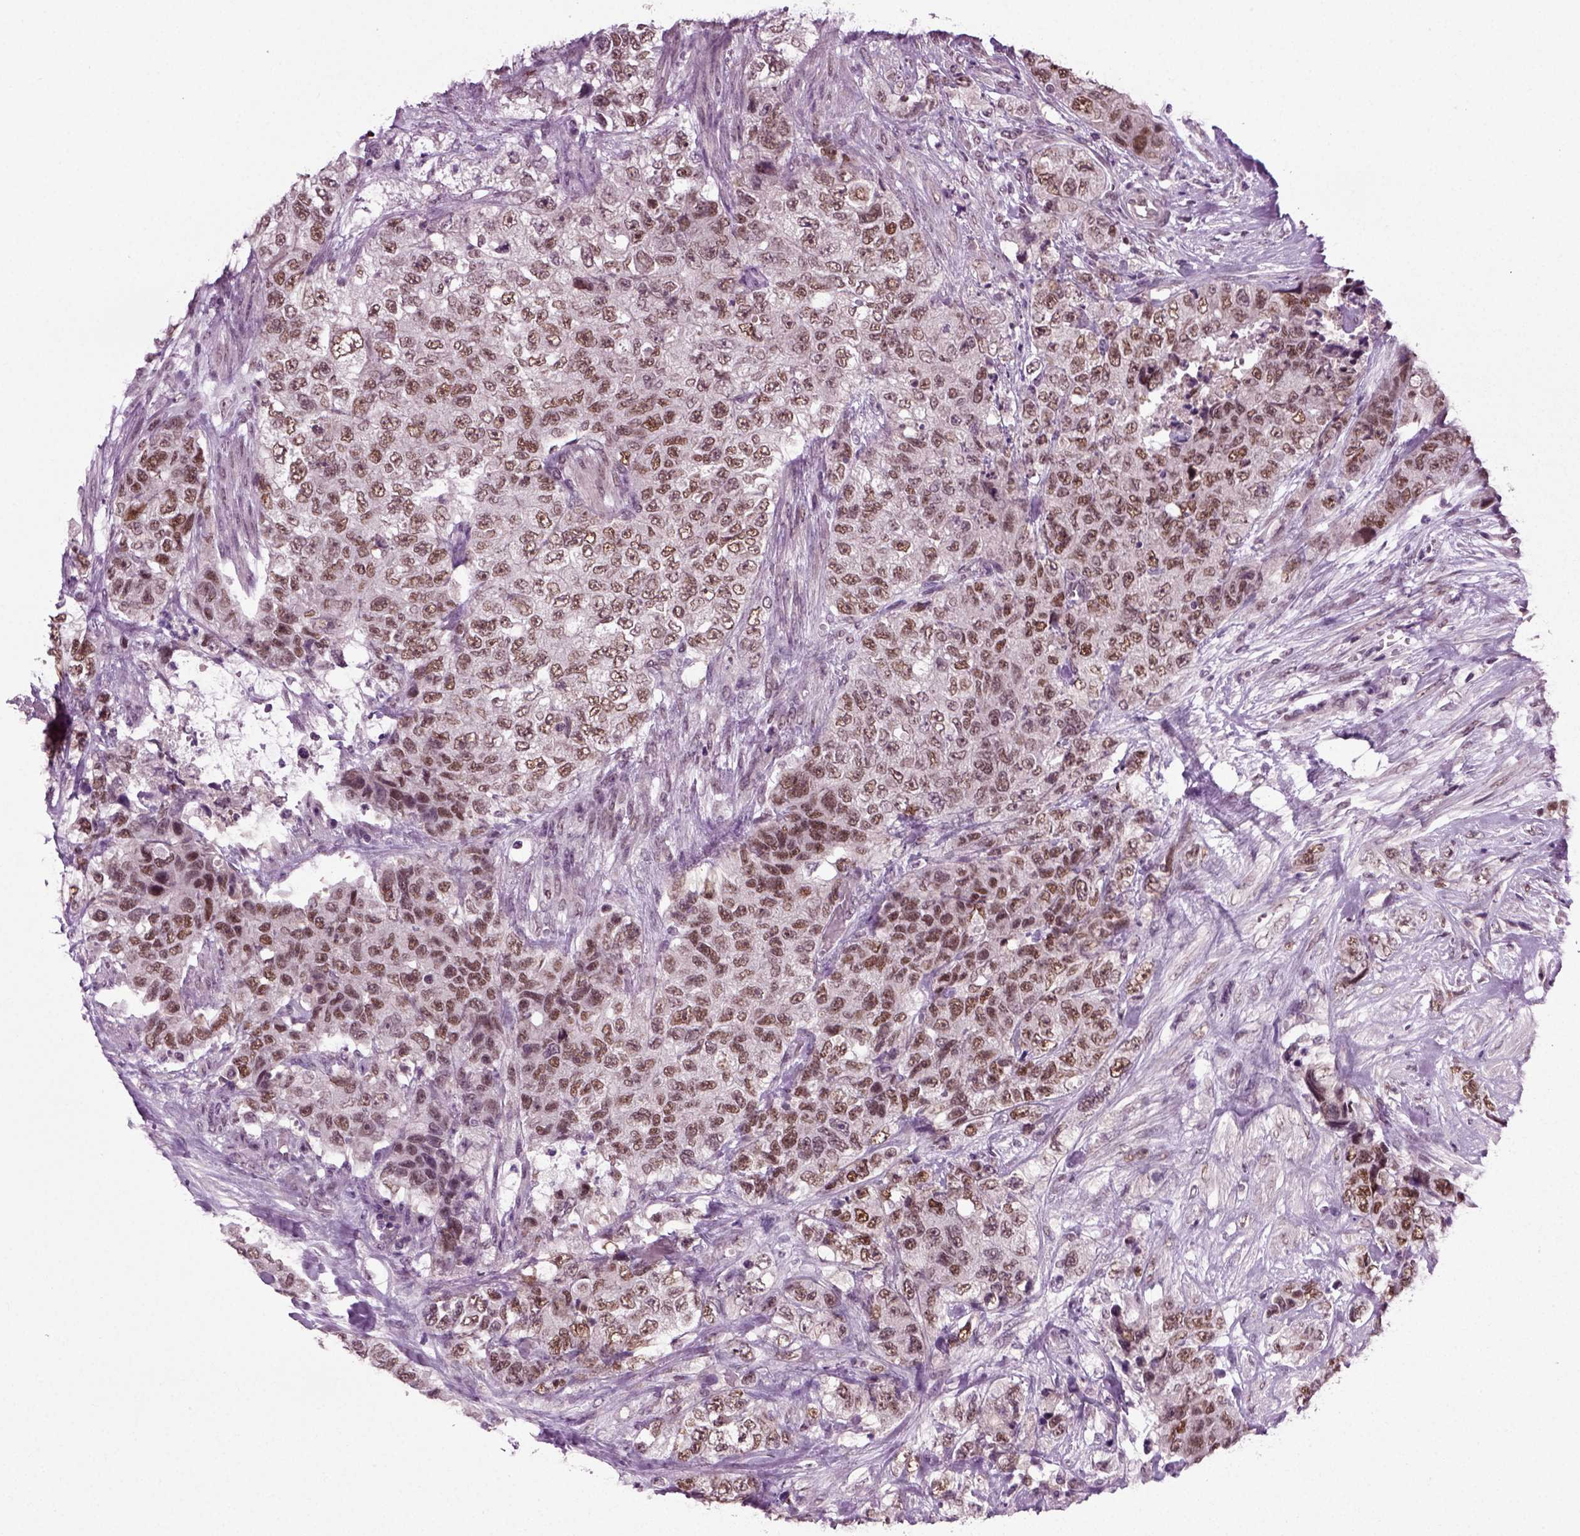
{"staining": {"intensity": "strong", "quantity": "25%-75%", "location": "nuclear"}, "tissue": "urothelial cancer", "cell_type": "Tumor cells", "image_type": "cancer", "snomed": [{"axis": "morphology", "description": "Urothelial carcinoma, High grade"}, {"axis": "topography", "description": "Urinary bladder"}], "caption": "Human high-grade urothelial carcinoma stained with a protein marker exhibits strong staining in tumor cells.", "gene": "RCOR3", "patient": {"sex": "female", "age": 78}}